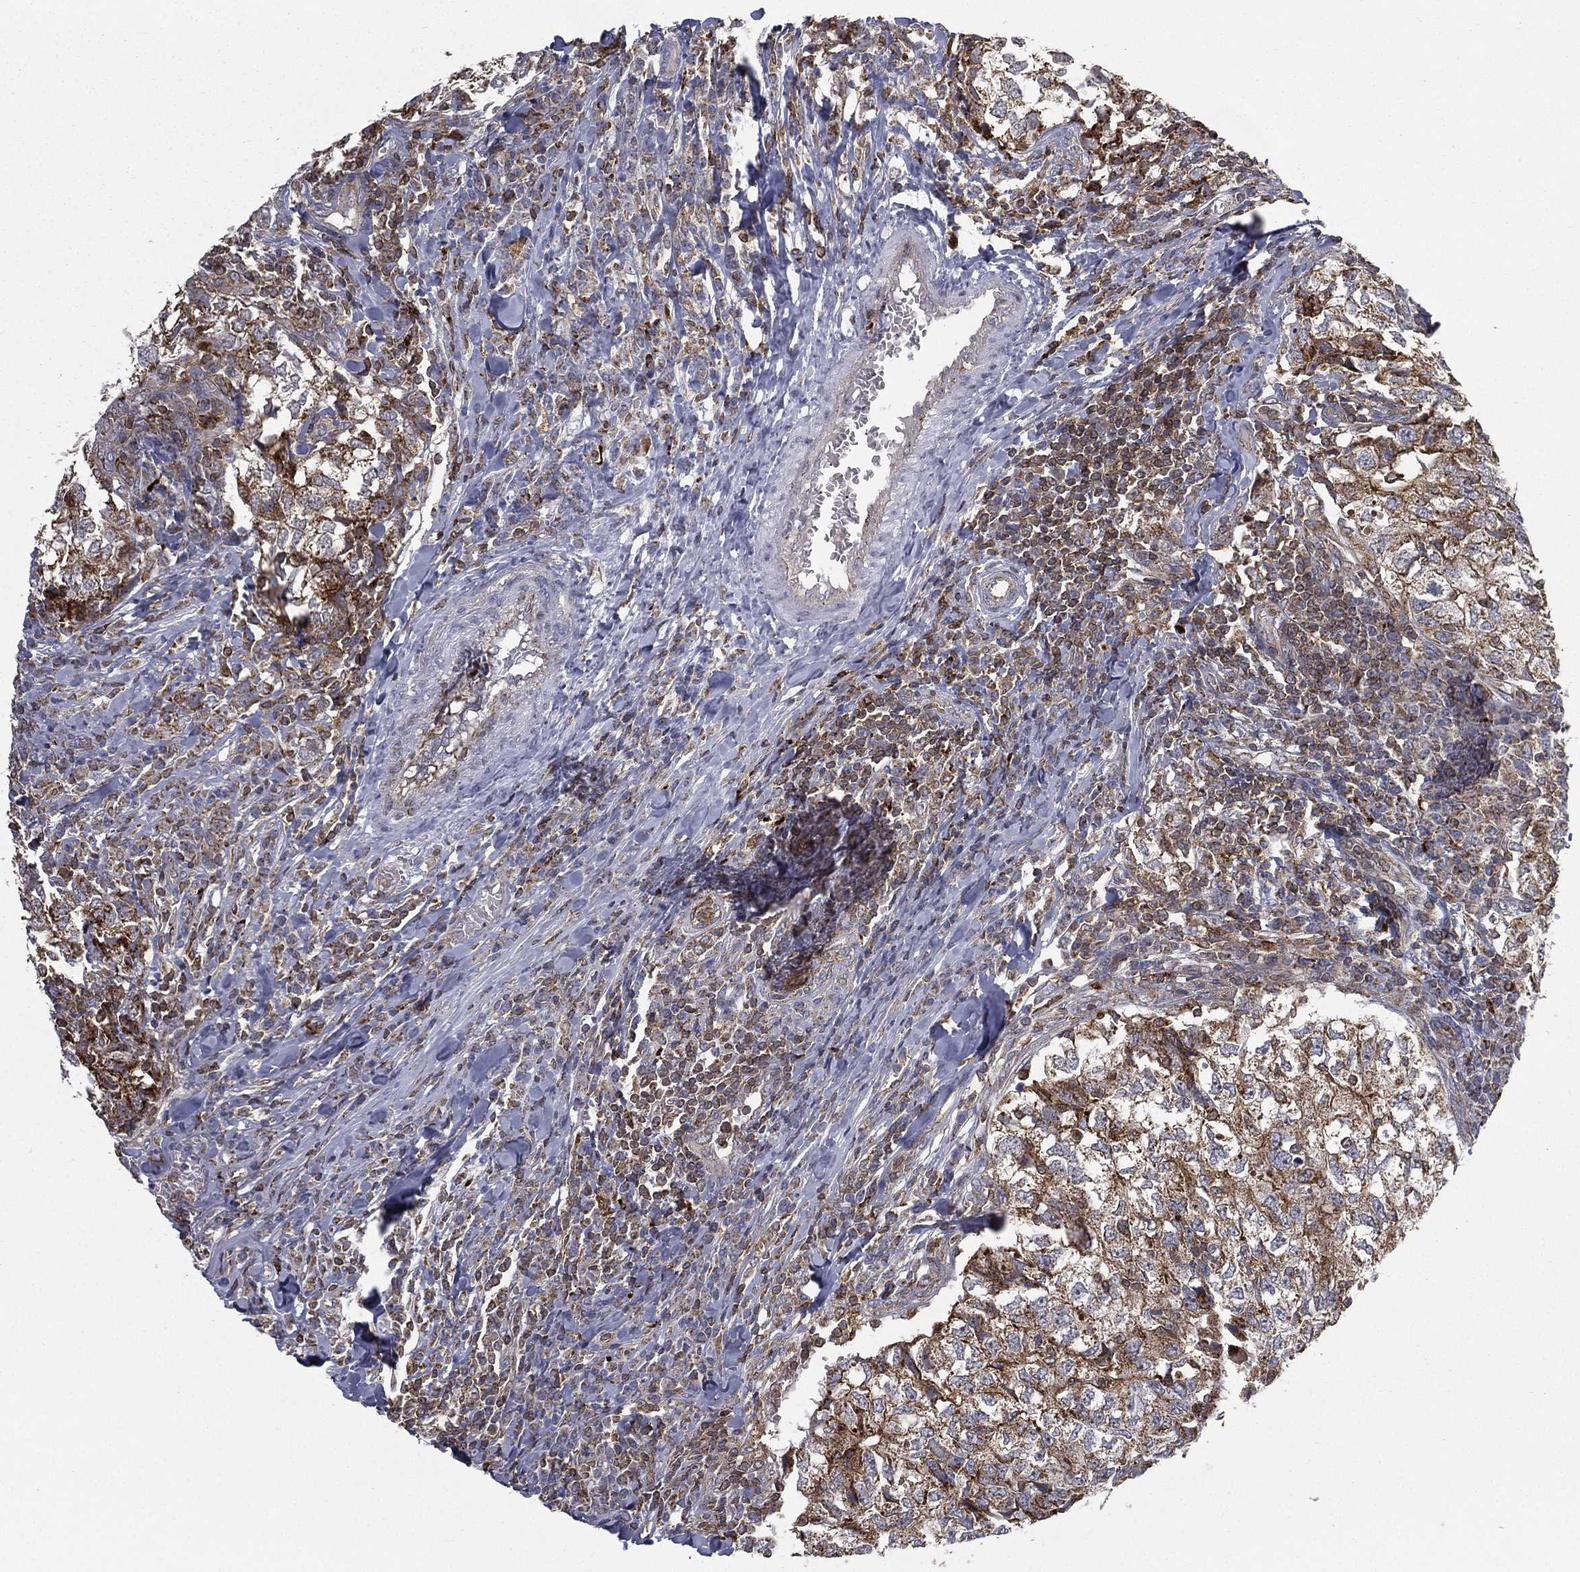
{"staining": {"intensity": "moderate", "quantity": ">75%", "location": "cytoplasmic/membranous"}, "tissue": "breast cancer", "cell_type": "Tumor cells", "image_type": "cancer", "snomed": [{"axis": "morphology", "description": "Duct carcinoma"}, {"axis": "topography", "description": "Breast"}], "caption": "There is medium levels of moderate cytoplasmic/membranous expression in tumor cells of invasive ductal carcinoma (breast), as demonstrated by immunohistochemical staining (brown color).", "gene": "RIN3", "patient": {"sex": "female", "age": 30}}